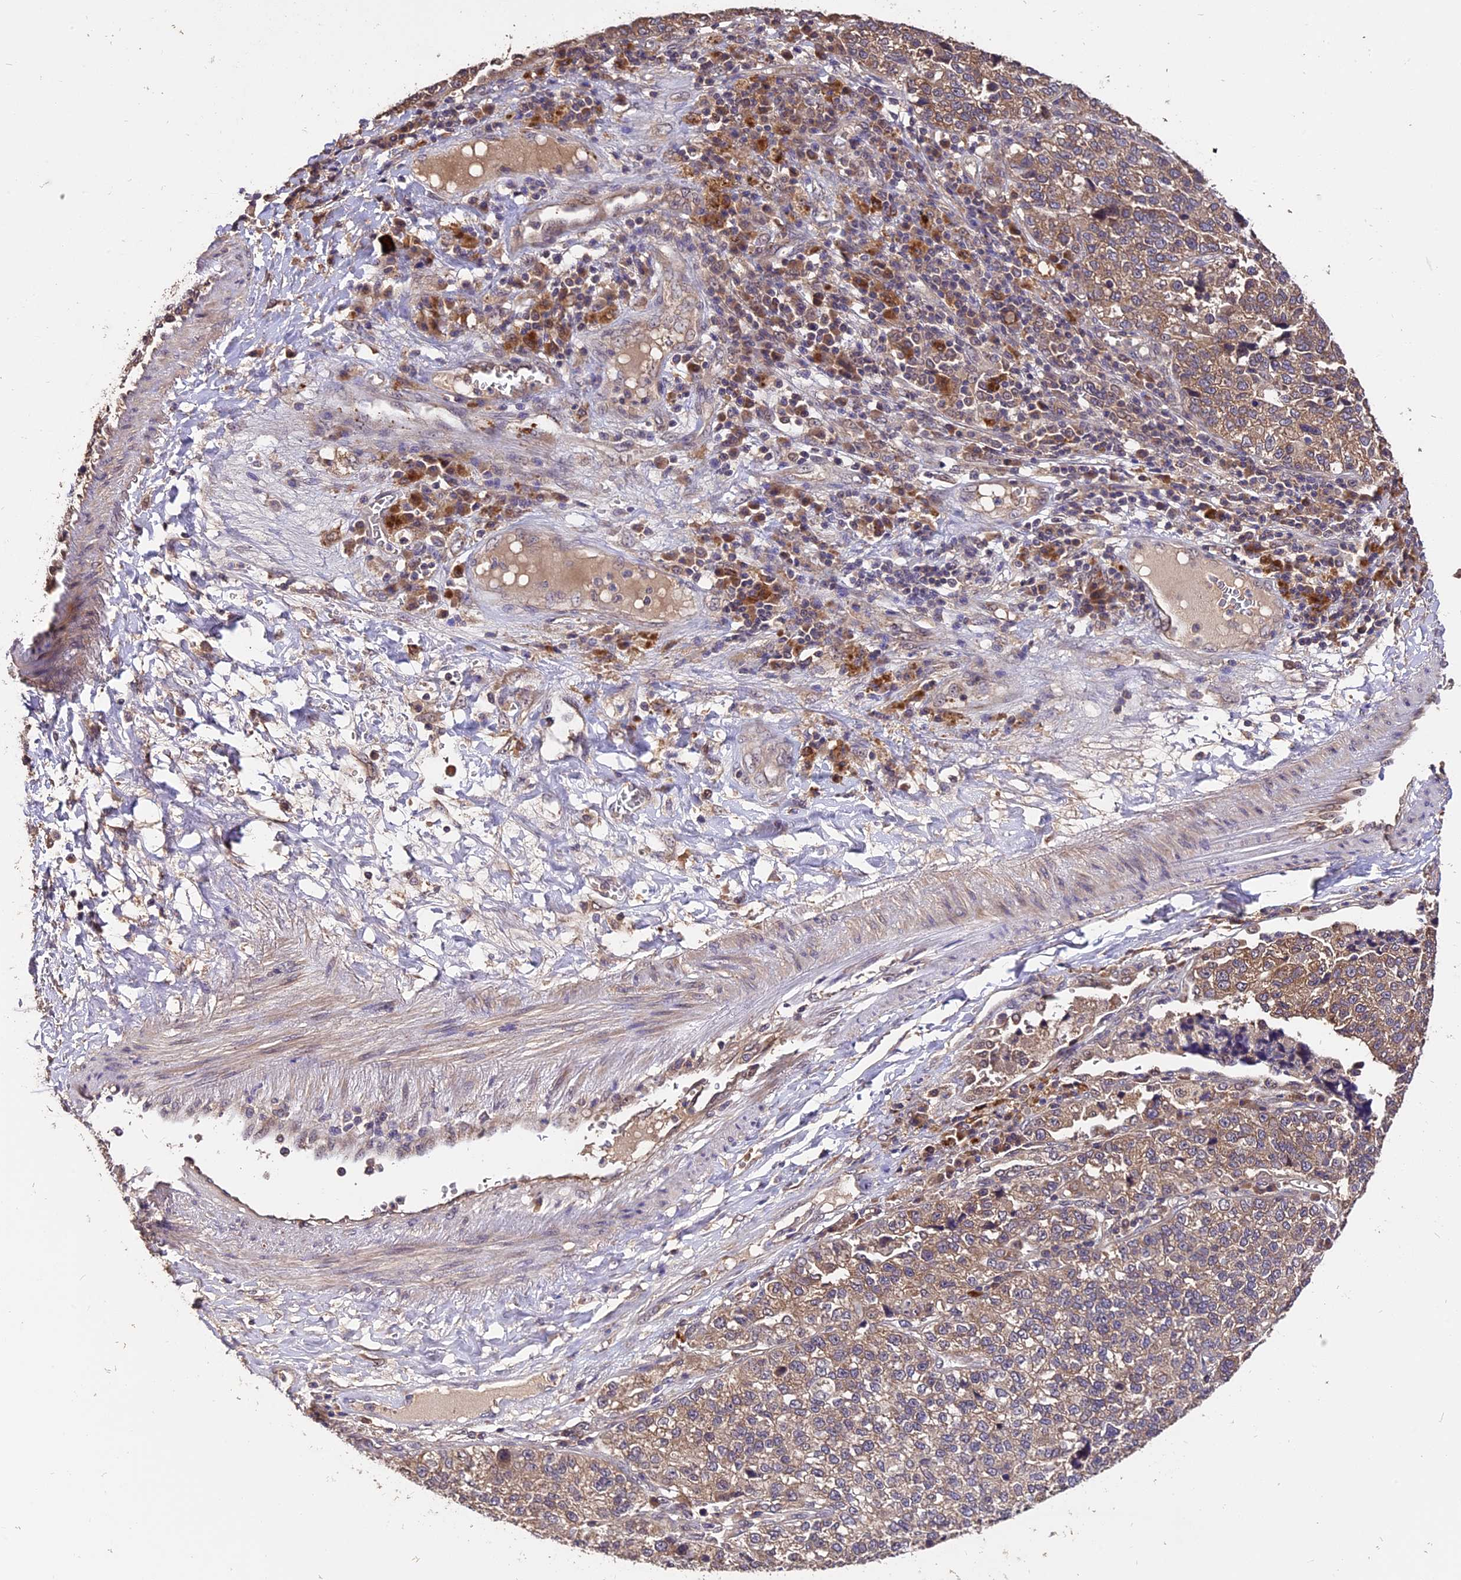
{"staining": {"intensity": "weak", "quantity": ">75%", "location": "cytoplasmic/membranous"}, "tissue": "lung cancer", "cell_type": "Tumor cells", "image_type": "cancer", "snomed": [{"axis": "morphology", "description": "Adenocarcinoma, NOS"}, {"axis": "topography", "description": "Lung"}], "caption": "IHC photomicrograph of lung cancer (adenocarcinoma) stained for a protein (brown), which reveals low levels of weak cytoplasmic/membranous expression in about >75% of tumor cells.", "gene": "TRMT1", "patient": {"sex": "male", "age": 49}}